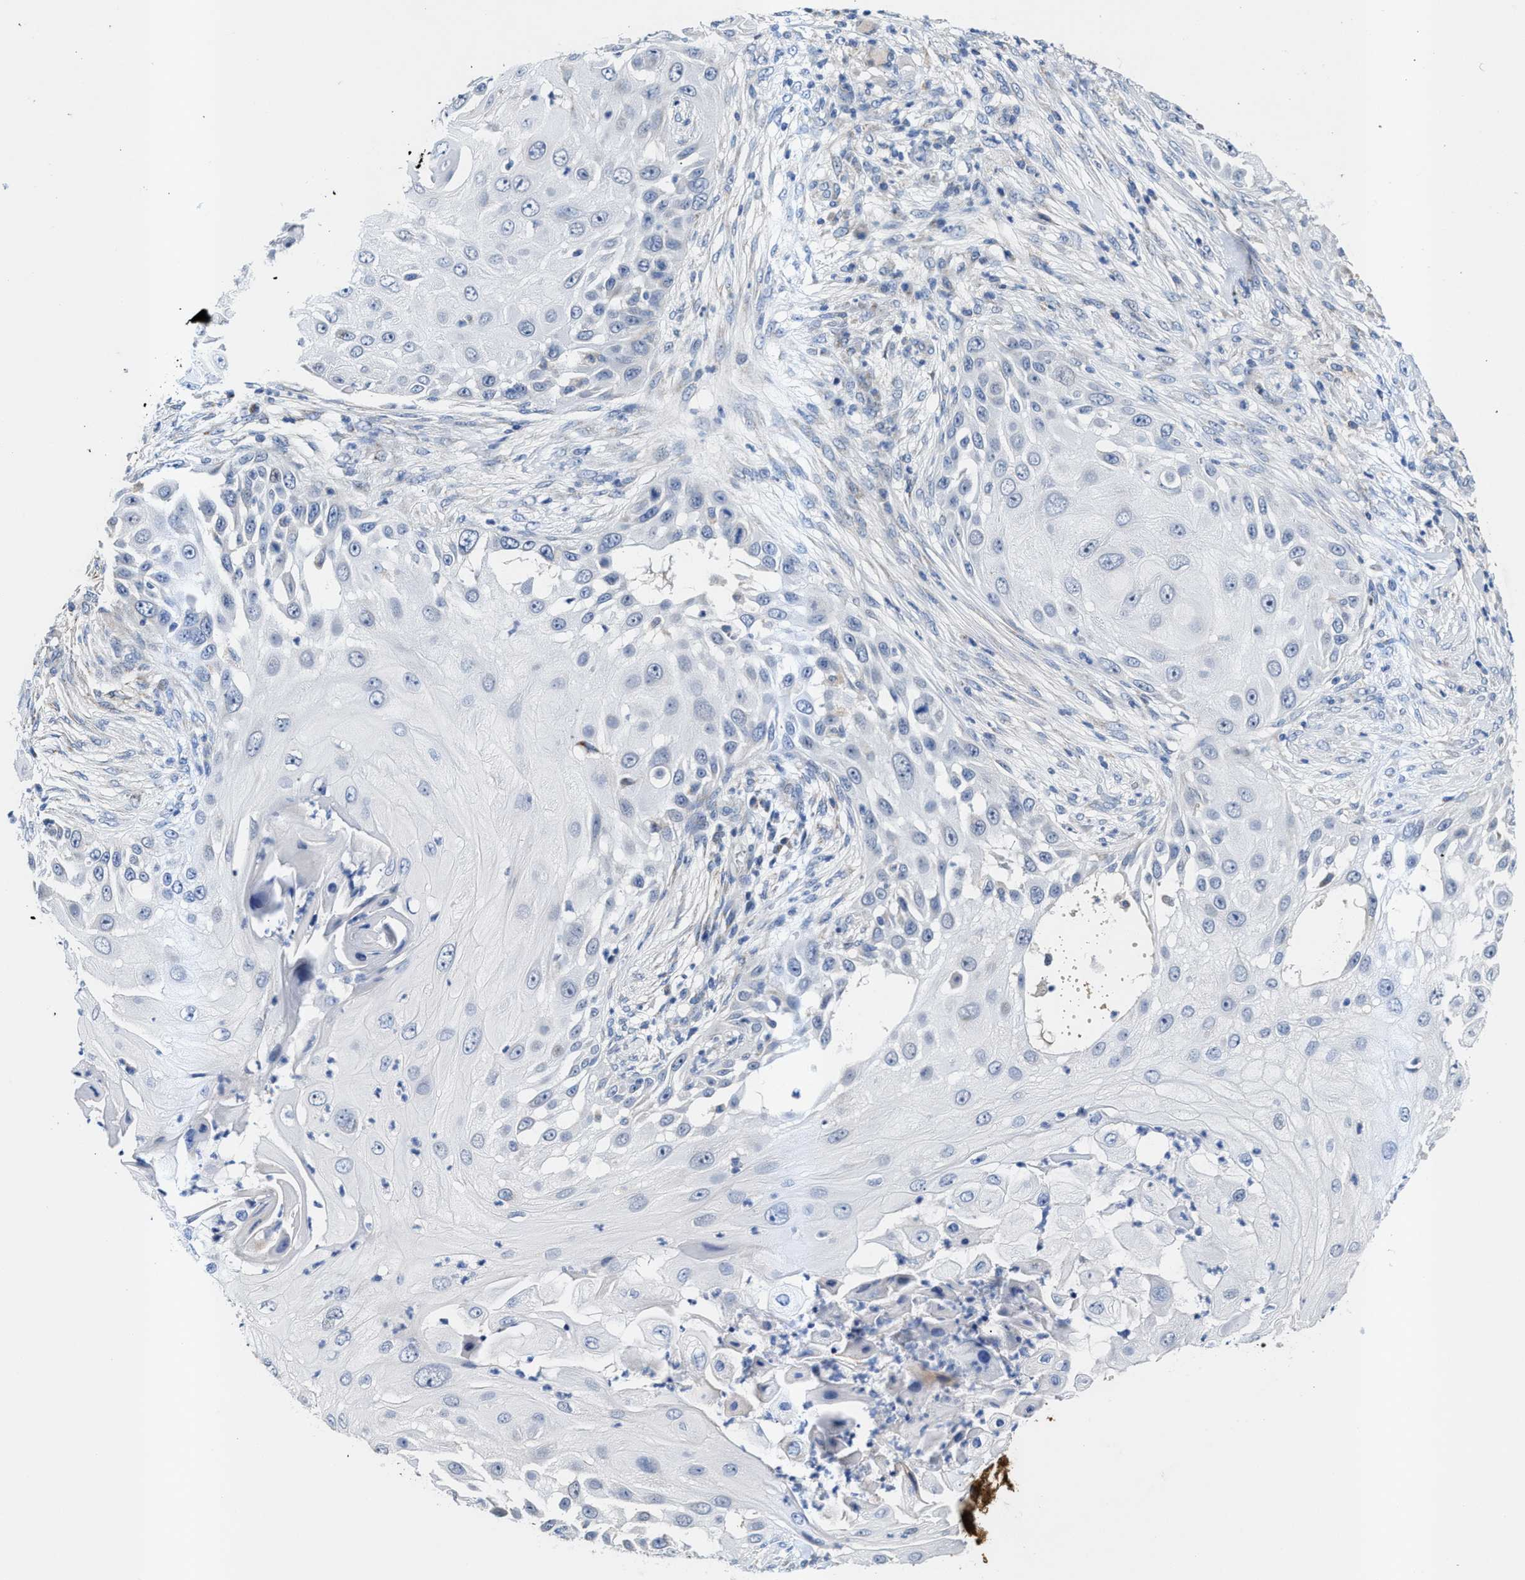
{"staining": {"intensity": "negative", "quantity": "none", "location": "none"}, "tissue": "skin cancer", "cell_type": "Tumor cells", "image_type": "cancer", "snomed": [{"axis": "morphology", "description": "Squamous cell carcinoma, NOS"}, {"axis": "topography", "description": "Skin"}], "caption": "High power microscopy image of an immunohistochemistry micrograph of skin squamous cell carcinoma, revealing no significant staining in tumor cells.", "gene": "JAG1", "patient": {"sex": "female", "age": 44}}